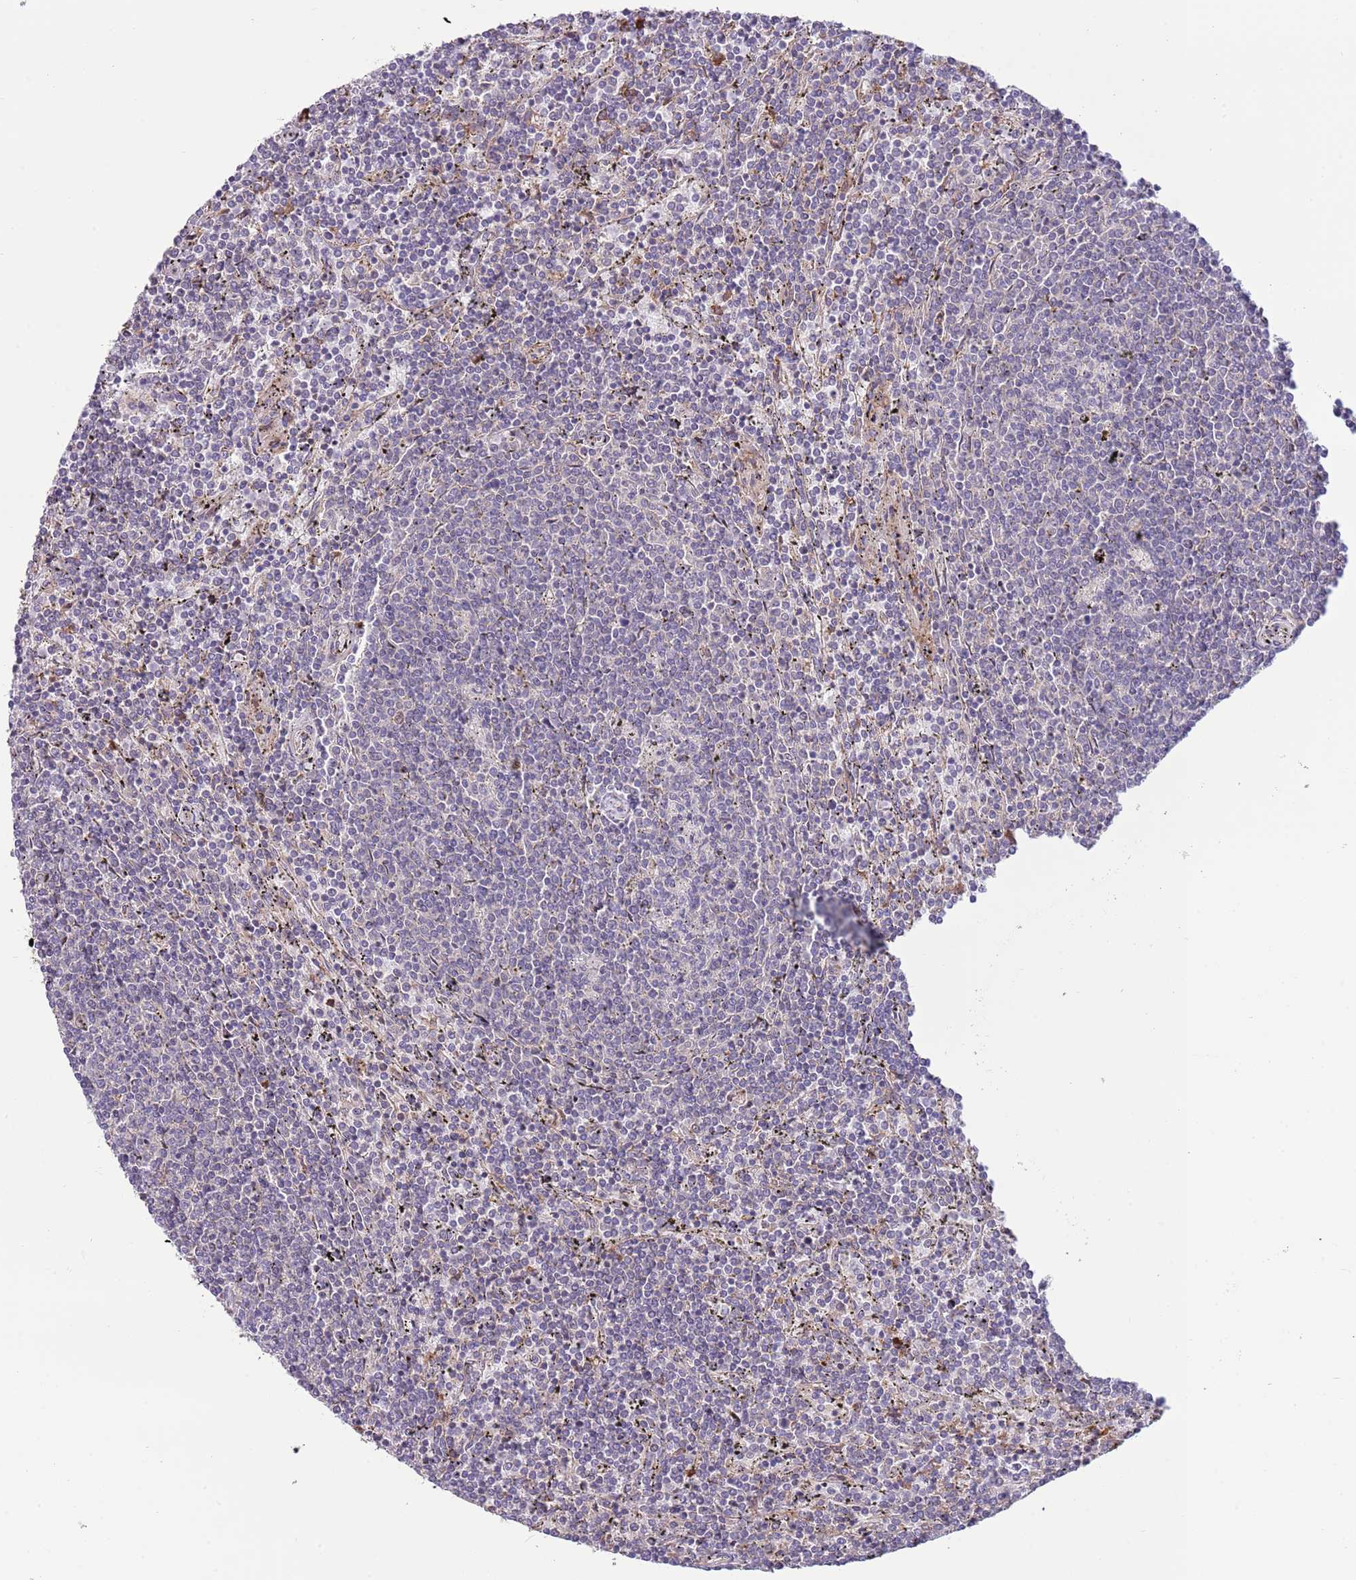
{"staining": {"intensity": "negative", "quantity": "none", "location": "none"}, "tissue": "lymphoma", "cell_type": "Tumor cells", "image_type": "cancer", "snomed": [{"axis": "morphology", "description": "Malignant lymphoma, non-Hodgkin's type, Low grade"}, {"axis": "topography", "description": "Spleen"}], "caption": "Lymphoma was stained to show a protein in brown. There is no significant staining in tumor cells. (Immunohistochemistry, brightfield microscopy, high magnification).", "gene": "DAND5", "patient": {"sex": "female", "age": 50}}